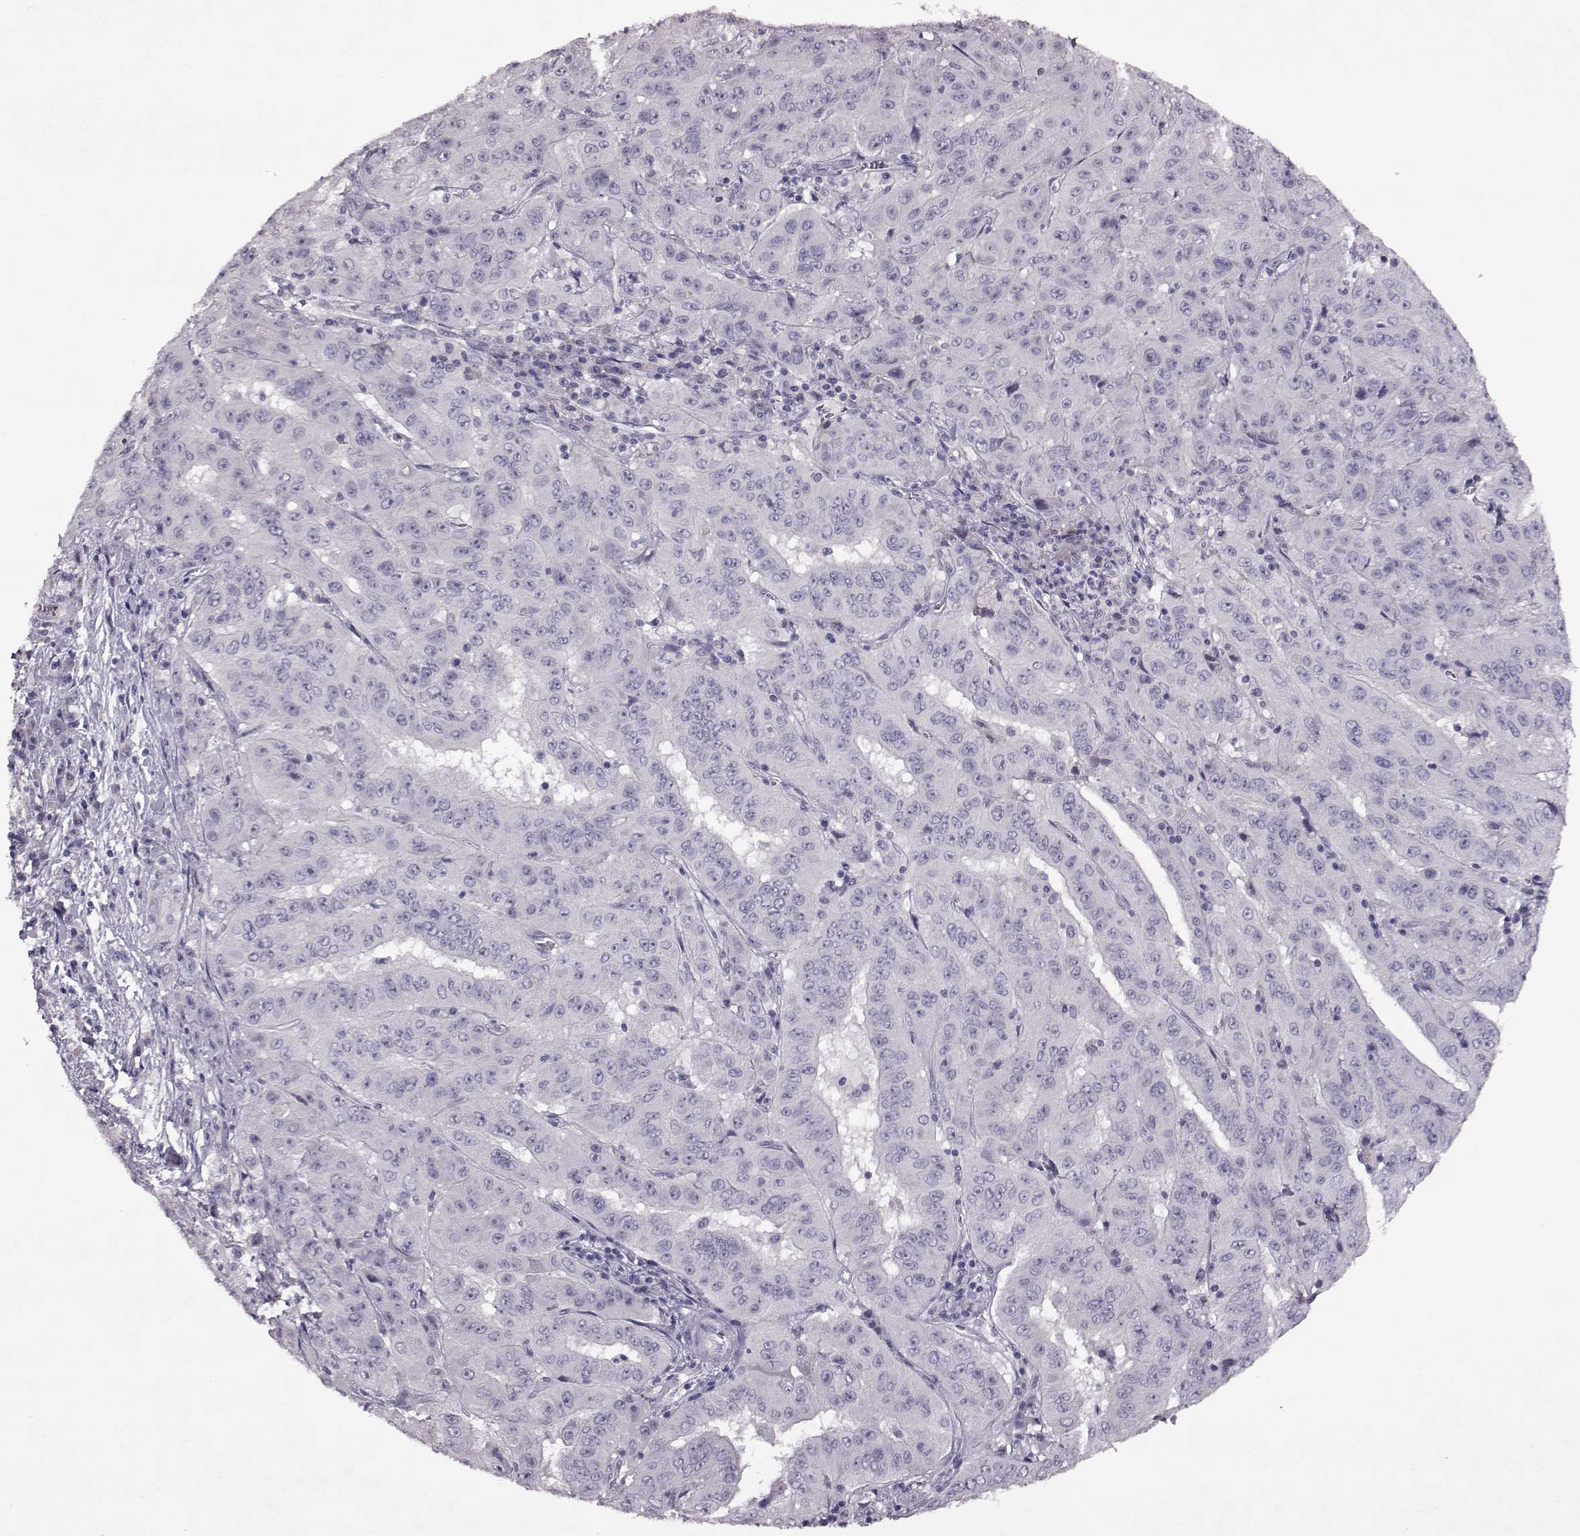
{"staining": {"intensity": "negative", "quantity": "none", "location": "none"}, "tissue": "pancreatic cancer", "cell_type": "Tumor cells", "image_type": "cancer", "snomed": [{"axis": "morphology", "description": "Adenocarcinoma, NOS"}, {"axis": "topography", "description": "Pancreas"}], "caption": "High magnification brightfield microscopy of pancreatic adenocarcinoma stained with DAB (3,3'-diaminobenzidine) (brown) and counterstained with hematoxylin (blue): tumor cells show no significant expression.", "gene": "SPAG17", "patient": {"sex": "male", "age": 63}}